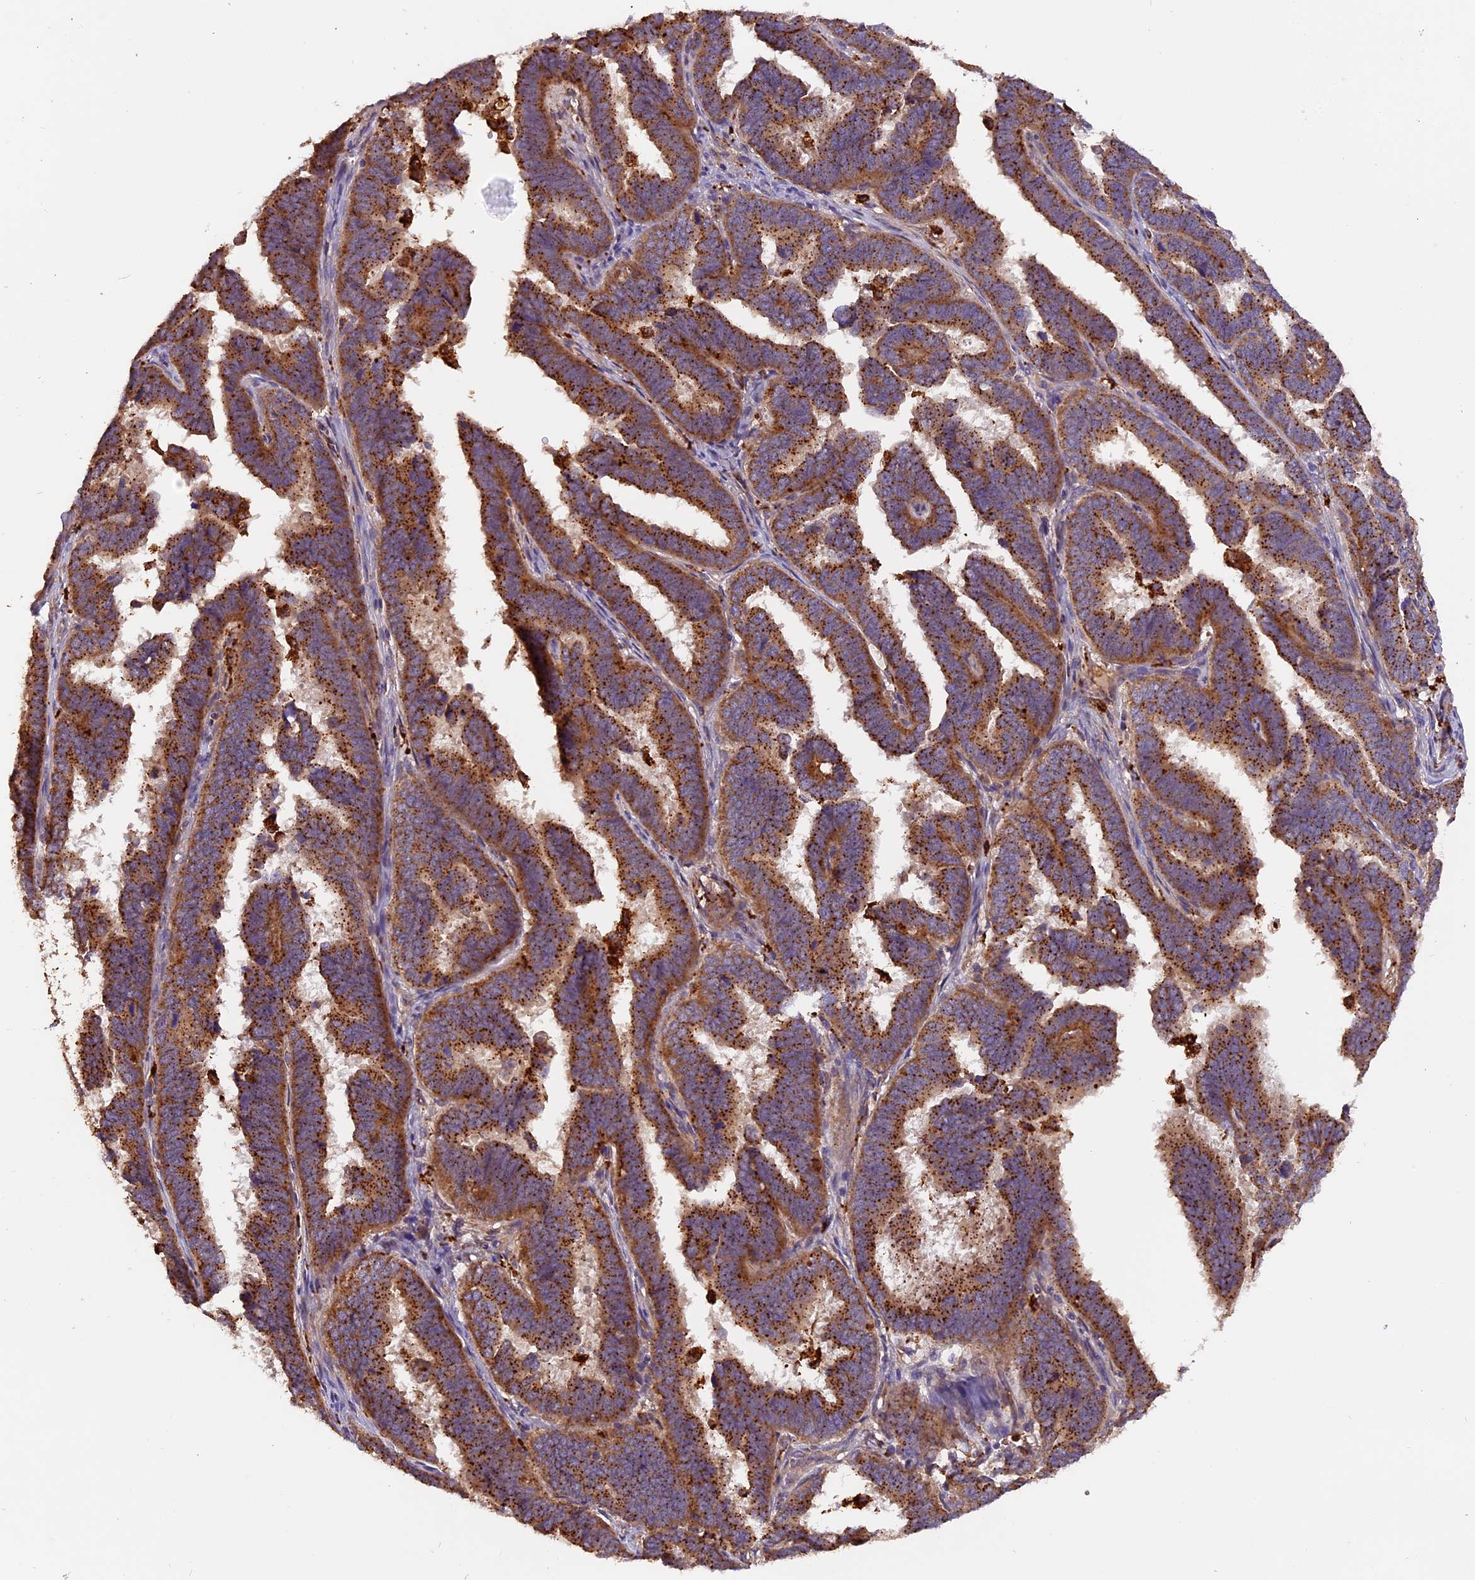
{"staining": {"intensity": "strong", "quantity": ">75%", "location": "cytoplasmic/membranous"}, "tissue": "endometrial cancer", "cell_type": "Tumor cells", "image_type": "cancer", "snomed": [{"axis": "morphology", "description": "Adenocarcinoma, NOS"}, {"axis": "topography", "description": "Endometrium"}], "caption": "There is high levels of strong cytoplasmic/membranous expression in tumor cells of endometrial cancer, as demonstrated by immunohistochemical staining (brown color).", "gene": "COPE", "patient": {"sex": "female", "age": 75}}